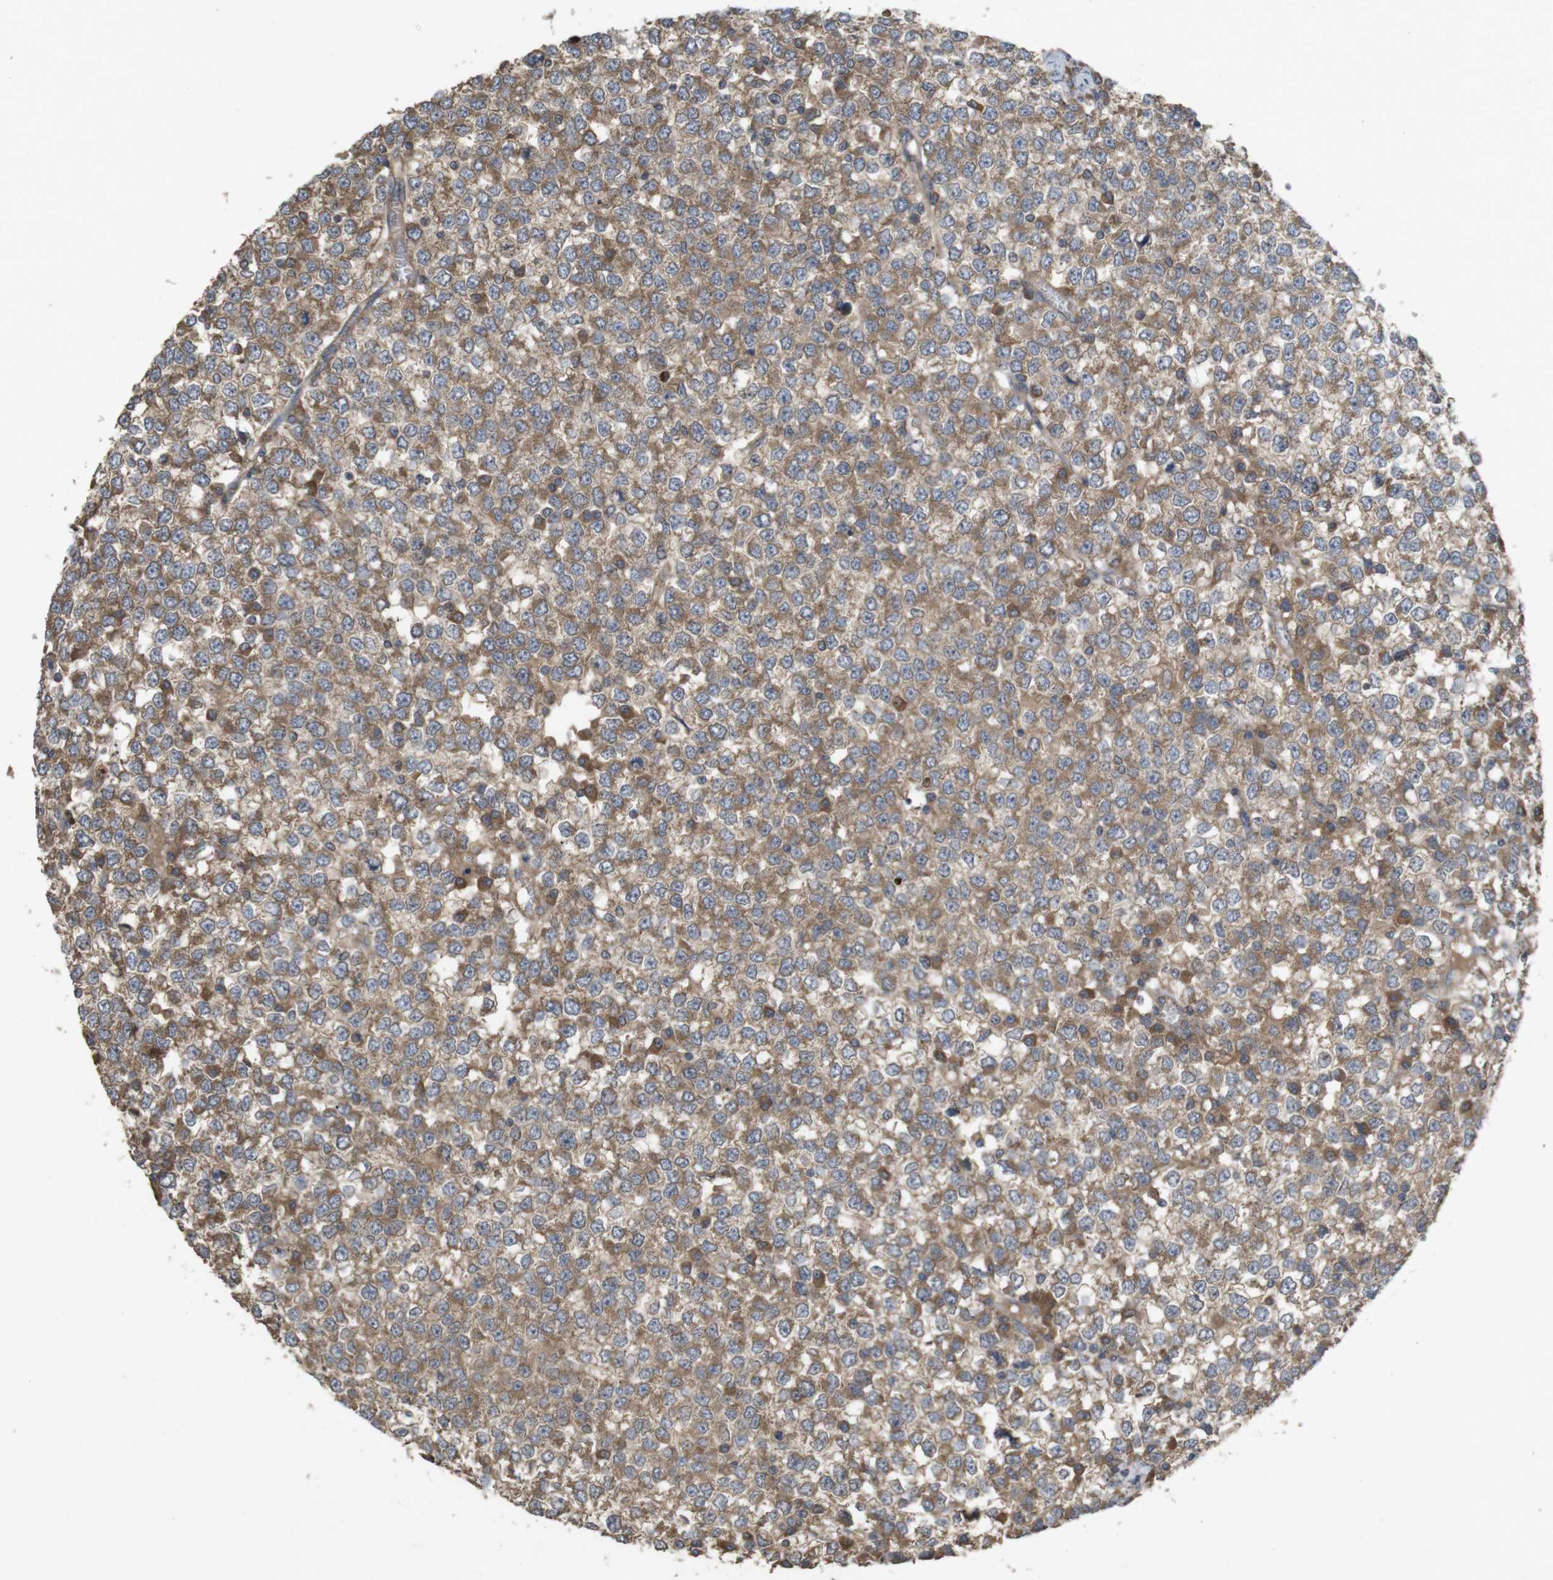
{"staining": {"intensity": "moderate", "quantity": ">75%", "location": "cytoplasmic/membranous"}, "tissue": "testis cancer", "cell_type": "Tumor cells", "image_type": "cancer", "snomed": [{"axis": "morphology", "description": "Seminoma, NOS"}, {"axis": "topography", "description": "Testis"}], "caption": "Testis cancer tissue shows moderate cytoplasmic/membranous positivity in about >75% of tumor cells", "gene": "KCNS3", "patient": {"sex": "male", "age": 65}}